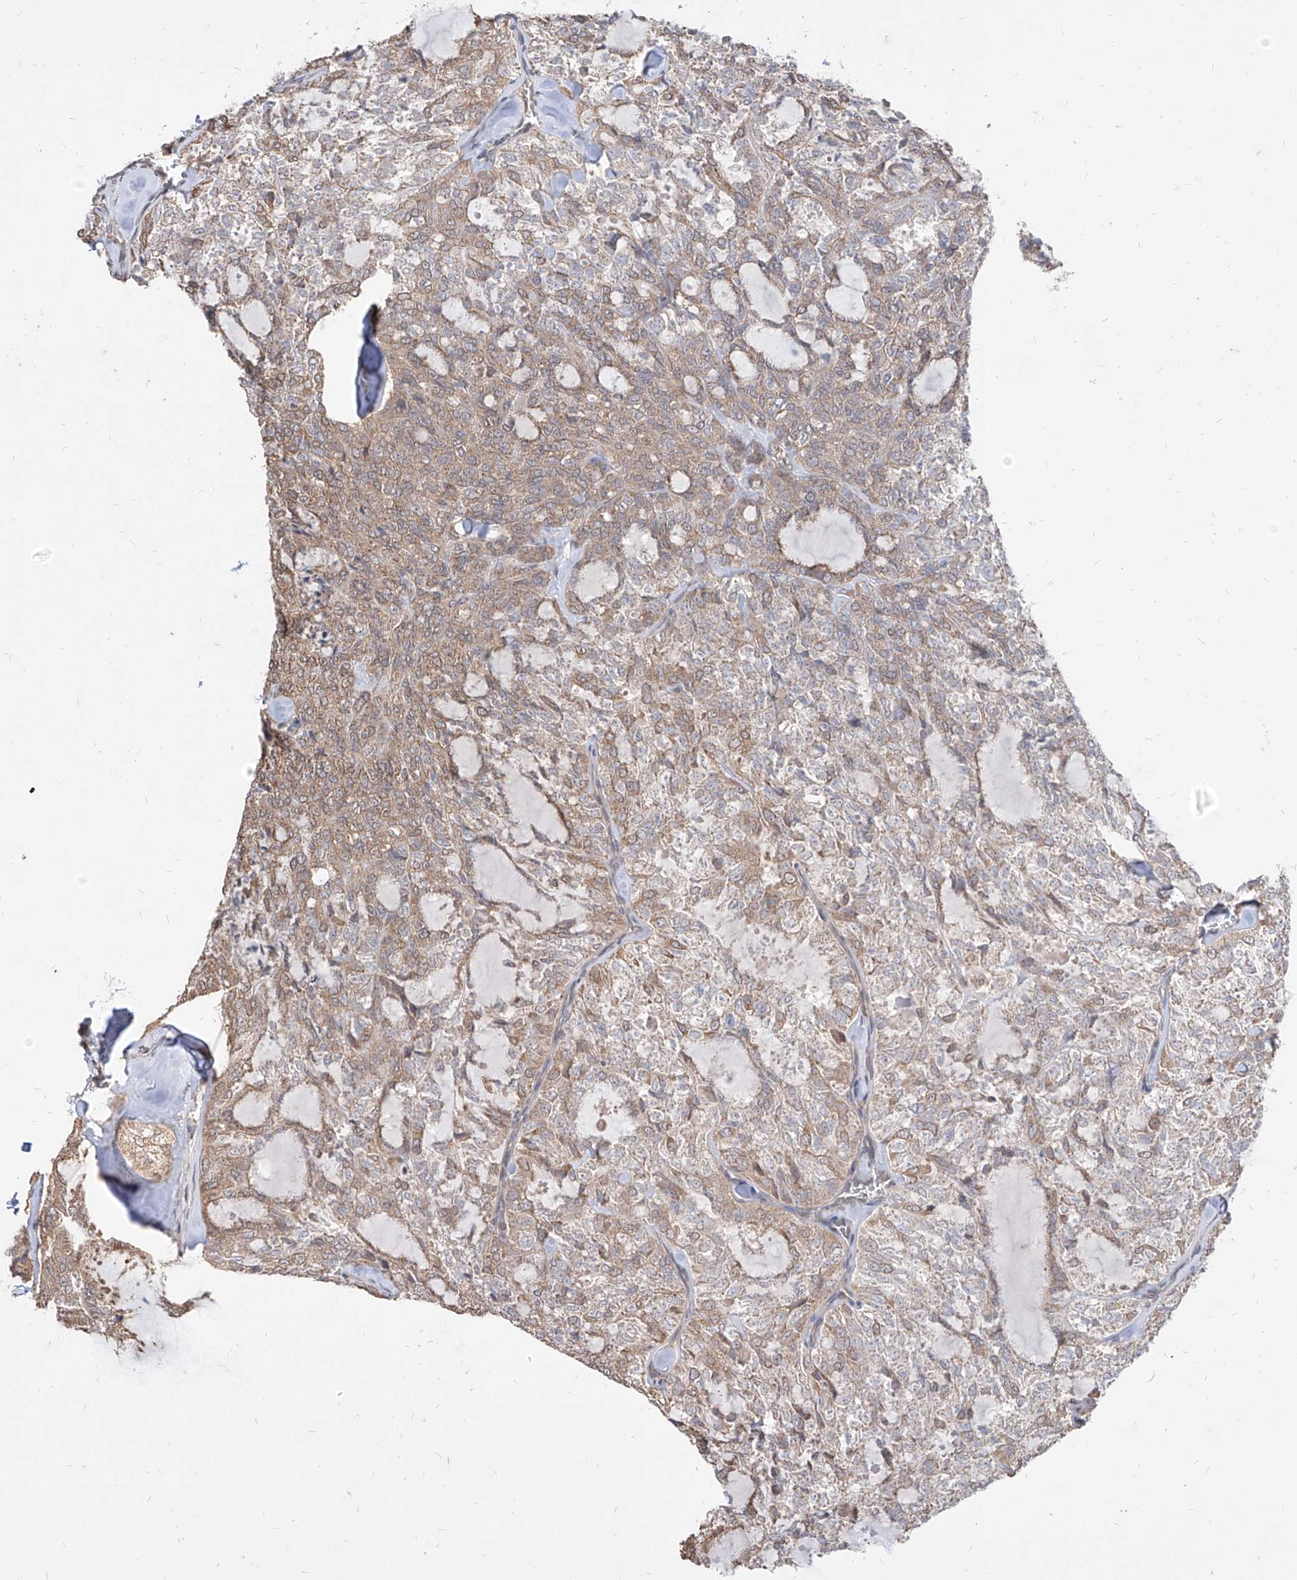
{"staining": {"intensity": "weak", "quantity": ">75%", "location": "cytoplasmic/membranous"}, "tissue": "thyroid cancer", "cell_type": "Tumor cells", "image_type": "cancer", "snomed": [{"axis": "morphology", "description": "Follicular adenoma carcinoma, NOS"}, {"axis": "topography", "description": "Thyroid gland"}], "caption": "IHC (DAB (3,3'-diaminobenzidine)) staining of follicular adenoma carcinoma (thyroid) reveals weak cytoplasmic/membranous protein expression in approximately >75% of tumor cells. The staining was performed using DAB to visualize the protein expression in brown, while the nuclei were stained in blue with hematoxylin (Magnification: 20x).", "gene": "C8orf82", "patient": {"sex": "male", "age": 75}}